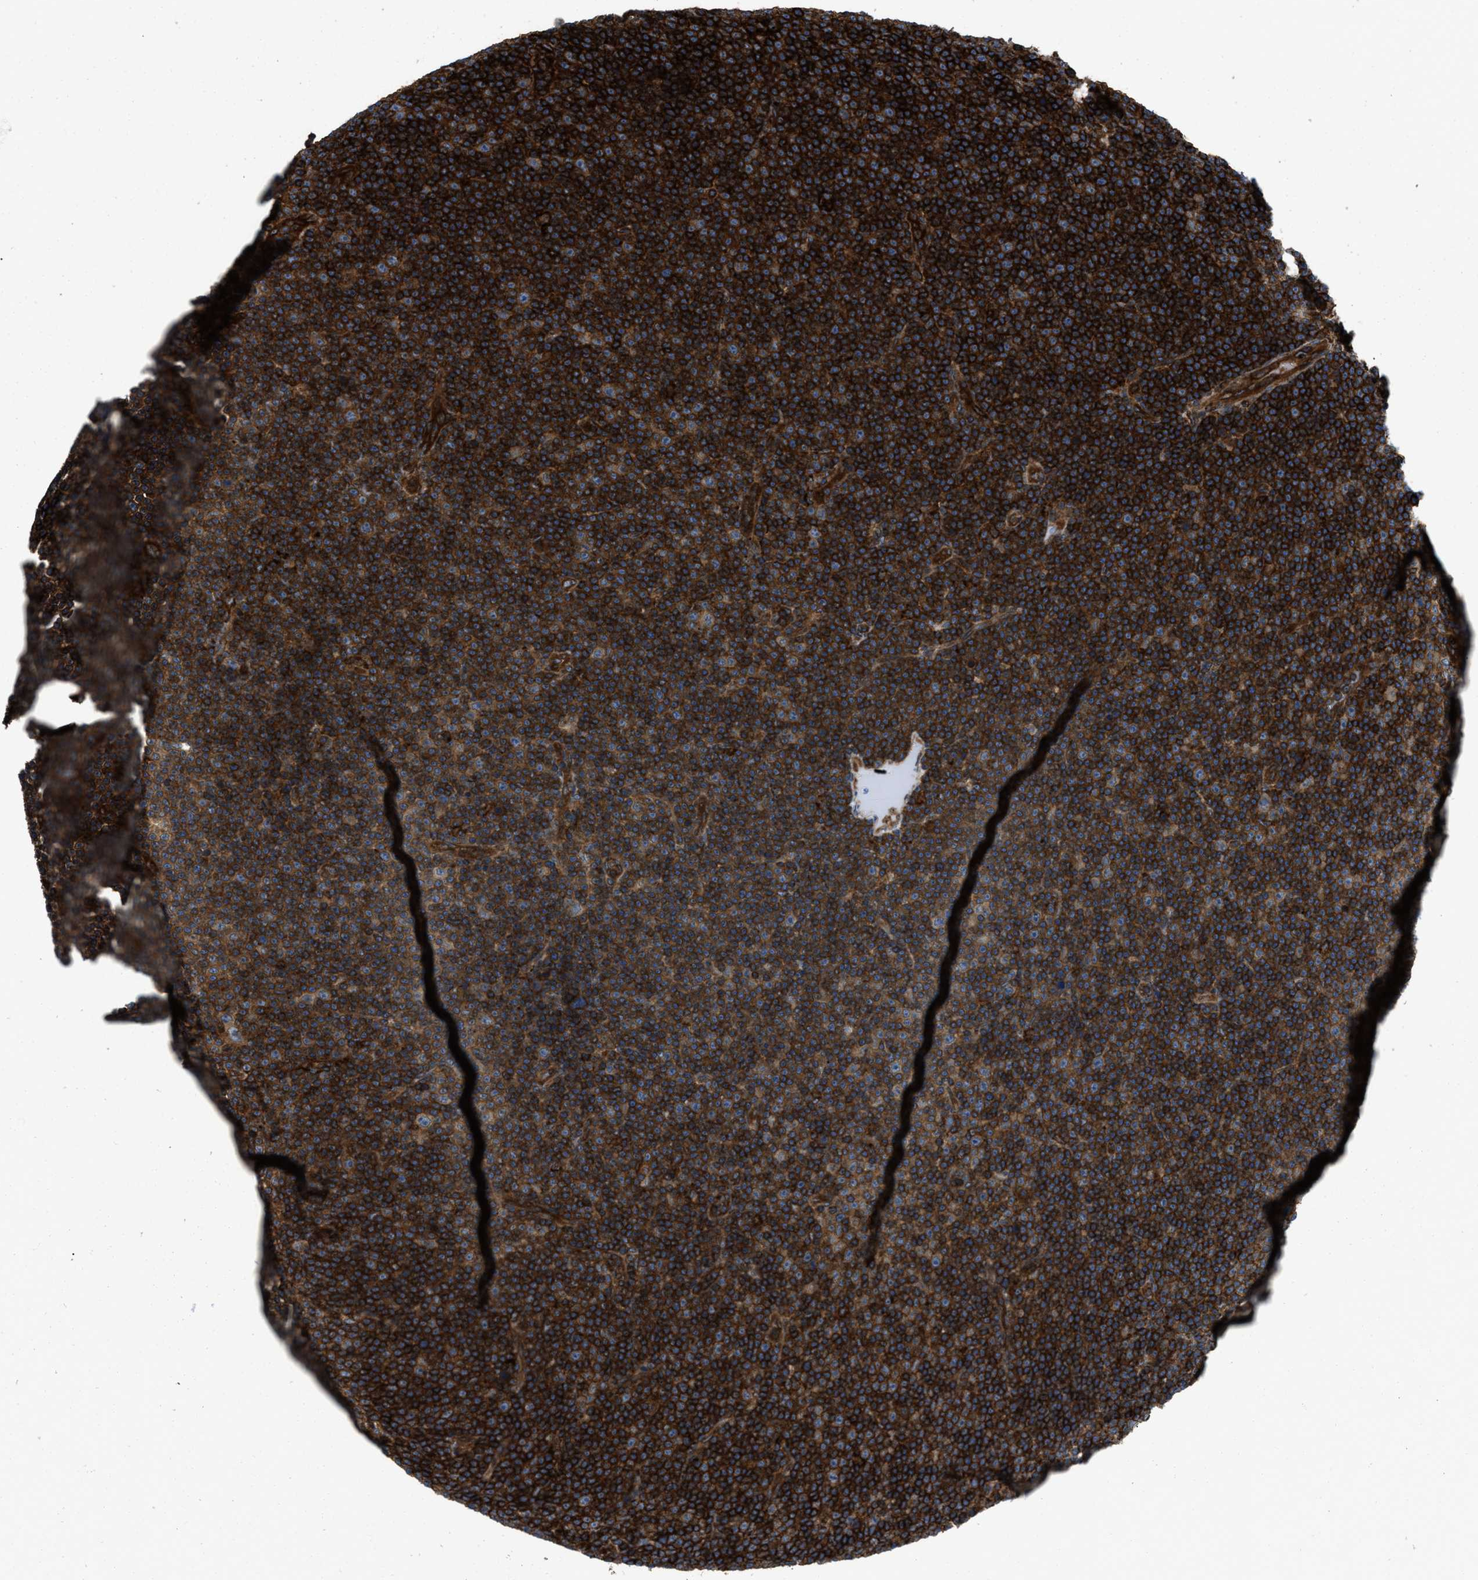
{"staining": {"intensity": "strong", "quantity": ">75%", "location": "cytoplasmic/membranous"}, "tissue": "lymphoma", "cell_type": "Tumor cells", "image_type": "cancer", "snomed": [{"axis": "morphology", "description": "Malignant lymphoma, non-Hodgkin's type, Low grade"}, {"axis": "topography", "description": "Lymph node"}], "caption": "Immunohistochemistry photomicrograph of human lymphoma stained for a protein (brown), which reveals high levels of strong cytoplasmic/membranous expression in approximately >75% of tumor cells.", "gene": "EGLN1", "patient": {"sex": "female", "age": 67}}